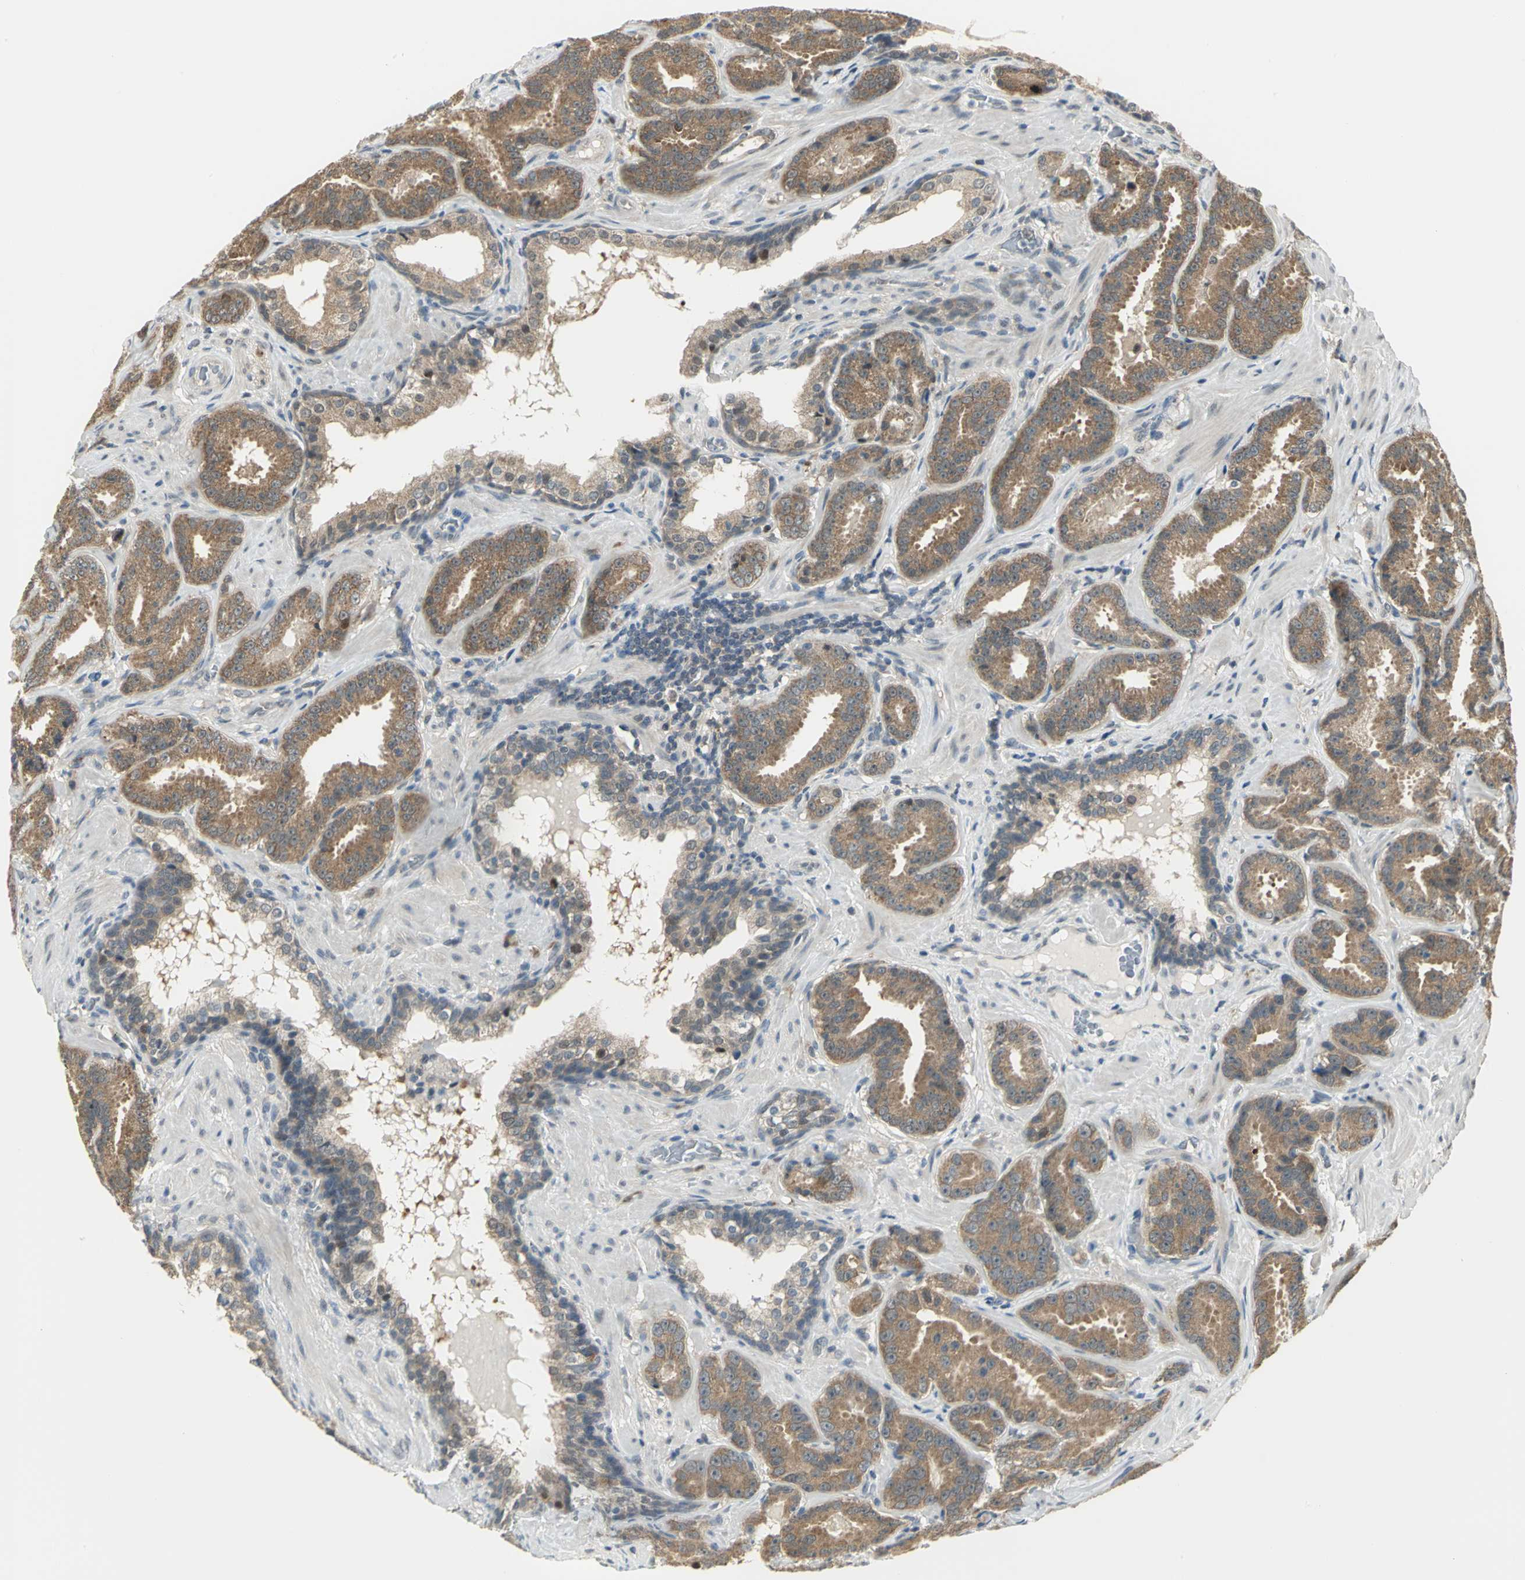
{"staining": {"intensity": "moderate", "quantity": ">75%", "location": "cytoplasmic/membranous"}, "tissue": "prostate cancer", "cell_type": "Tumor cells", "image_type": "cancer", "snomed": [{"axis": "morphology", "description": "Adenocarcinoma, Low grade"}, {"axis": "topography", "description": "Prostate"}], "caption": "Prostate cancer (adenocarcinoma (low-grade)) stained with a protein marker exhibits moderate staining in tumor cells.", "gene": "PSMC4", "patient": {"sex": "male", "age": 59}}